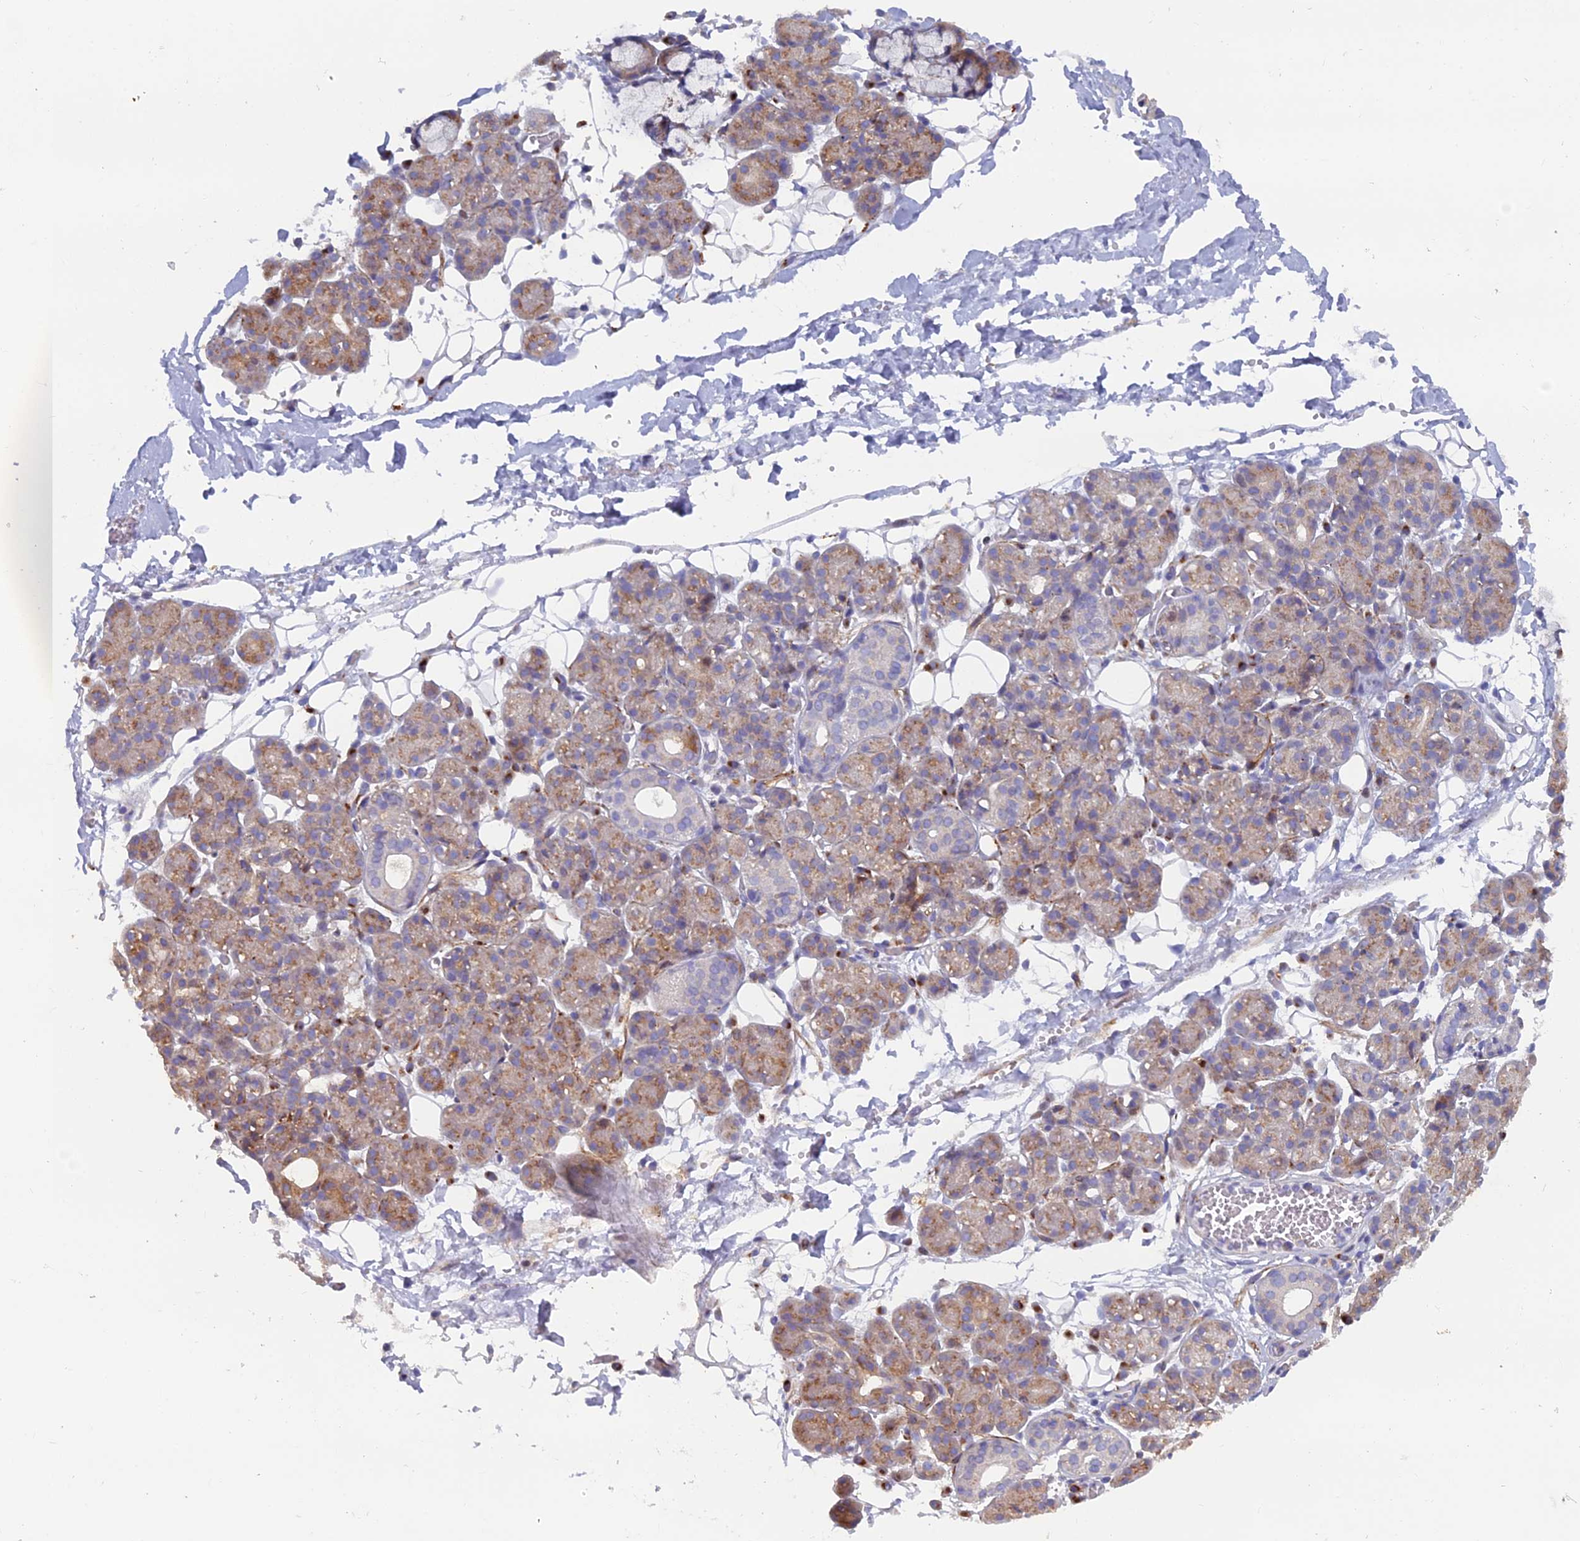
{"staining": {"intensity": "moderate", "quantity": "25%-75%", "location": "cytoplasmic/membranous"}, "tissue": "salivary gland", "cell_type": "Glandular cells", "image_type": "normal", "snomed": [{"axis": "morphology", "description": "Normal tissue, NOS"}, {"axis": "topography", "description": "Salivary gland"}], "caption": "High-magnification brightfield microscopy of unremarkable salivary gland stained with DAB (brown) and counterstained with hematoxylin (blue). glandular cells exhibit moderate cytoplasmic/membranous expression is seen in approximately25%-75% of cells.", "gene": "B9D2", "patient": {"sex": "male", "age": 63}}